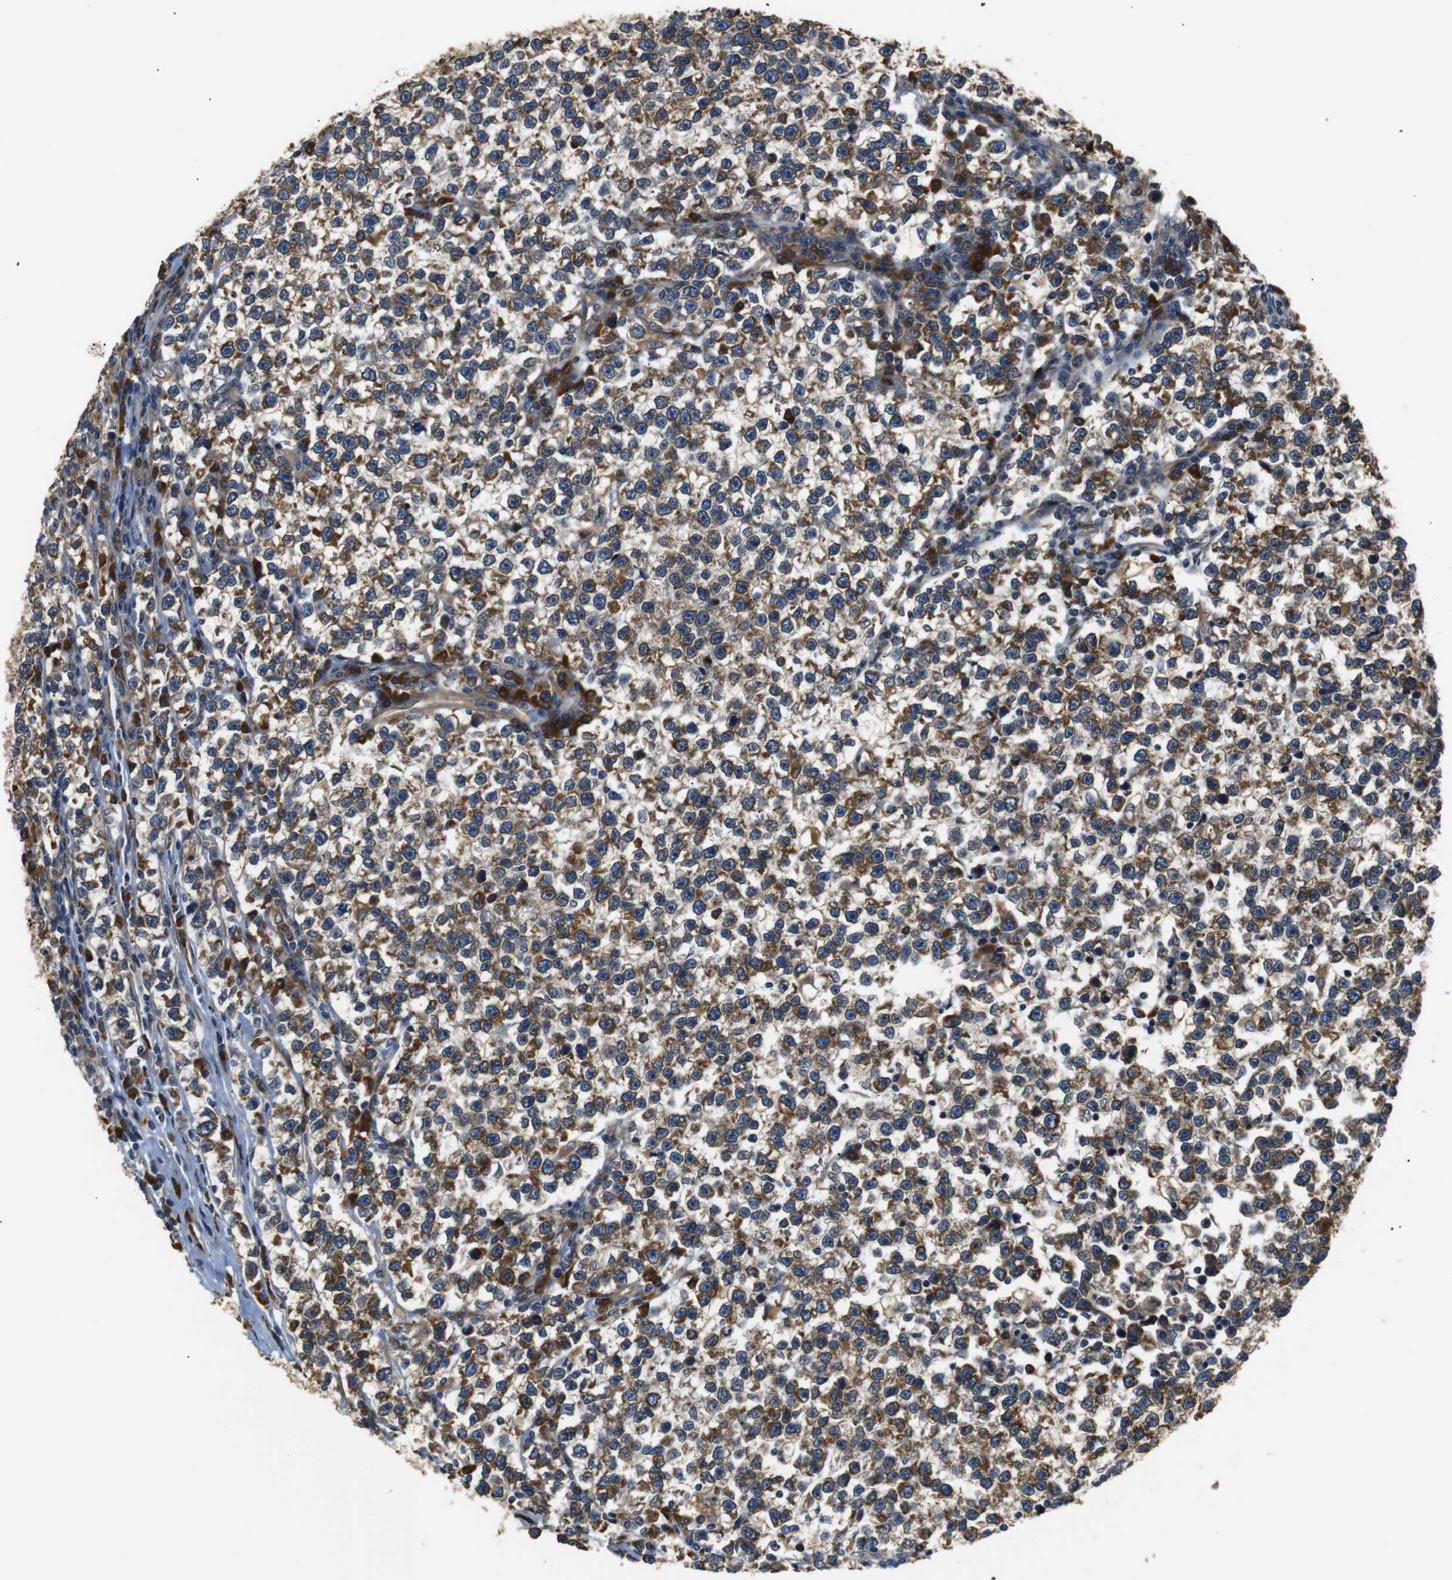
{"staining": {"intensity": "moderate", "quantity": ">75%", "location": "cytoplasmic/membranous"}, "tissue": "testis cancer", "cell_type": "Tumor cells", "image_type": "cancer", "snomed": [{"axis": "morphology", "description": "Normal tissue, NOS"}, {"axis": "morphology", "description": "Seminoma, NOS"}, {"axis": "topography", "description": "Testis"}], "caption": "Protein staining of testis cancer (seminoma) tissue exhibits moderate cytoplasmic/membranous staining in approximately >75% of tumor cells.", "gene": "TMED2", "patient": {"sex": "male", "age": 43}}